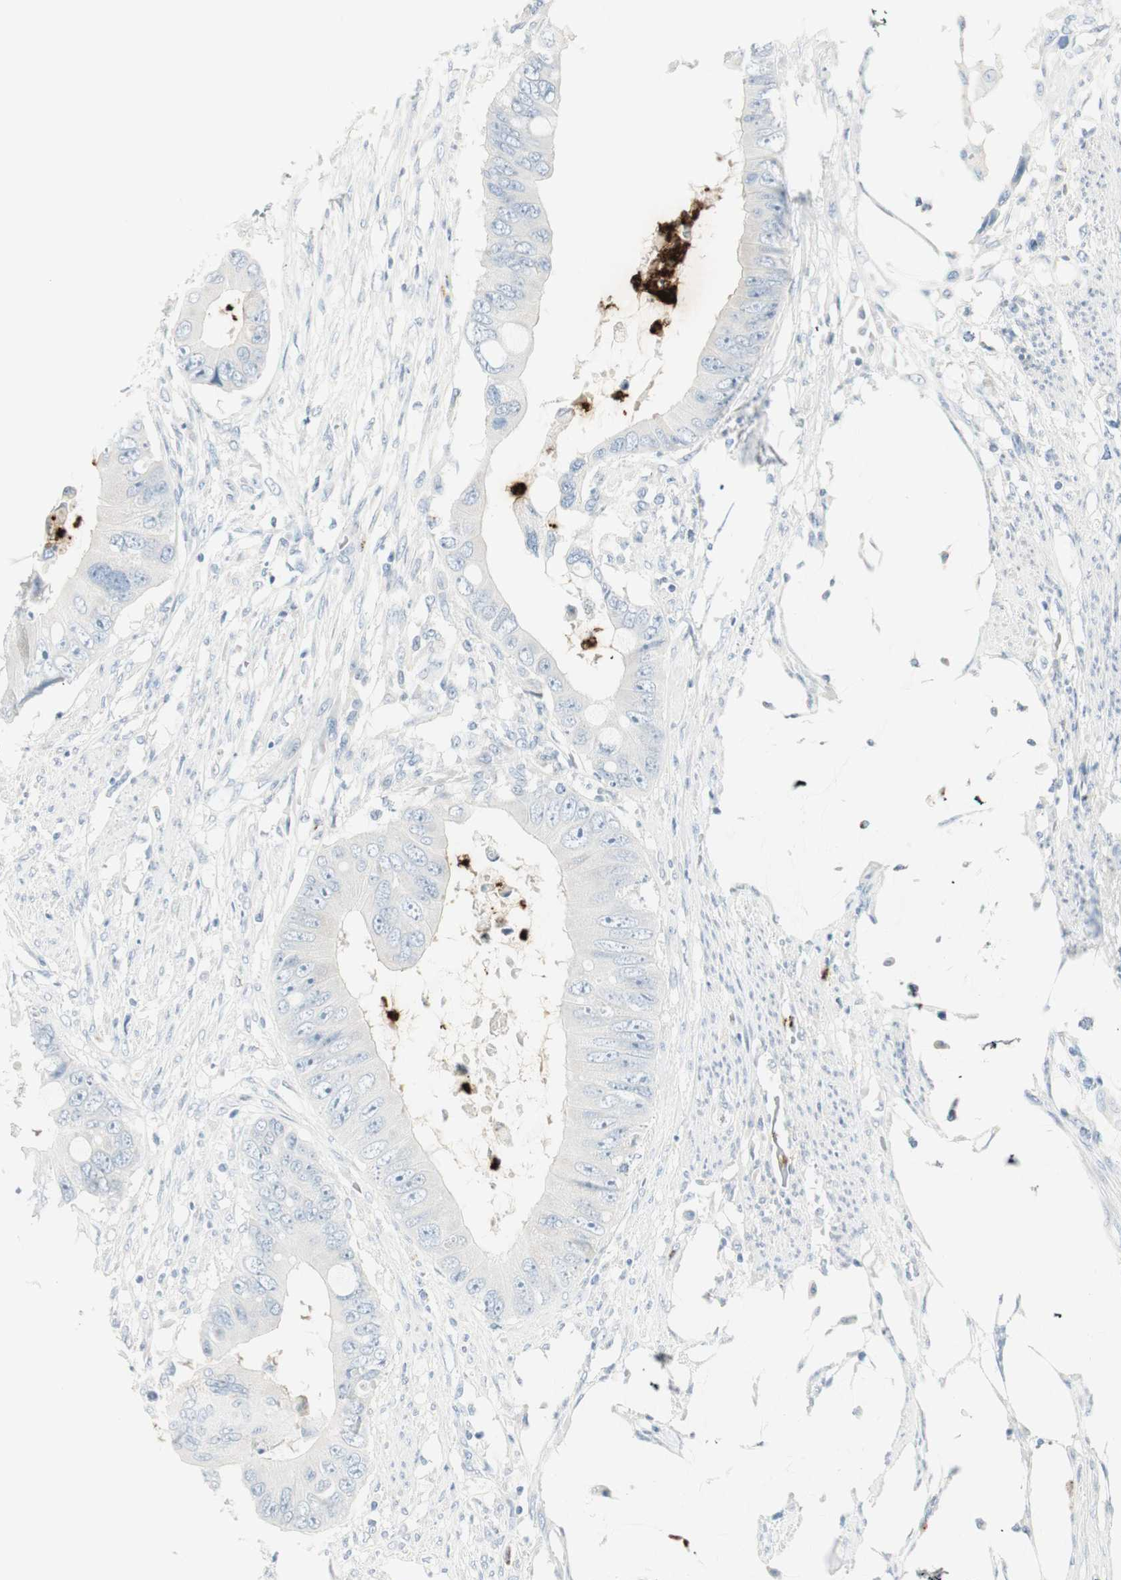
{"staining": {"intensity": "weak", "quantity": "<25%", "location": "cytoplasmic/membranous"}, "tissue": "colorectal cancer", "cell_type": "Tumor cells", "image_type": "cancer", "snomed": [{"axis": "morphology", "description": "Adenocarcinoma, NOS"}, {"axis": "topography", "description": "Rectum"}], "caption": "Photomicrograph shows no protein positivity in tumor cells of colorectal cancer (adenocarcinoma) tissue.", "gene": "PRTN3", "patient": {"sex": "female", "age": 77}}